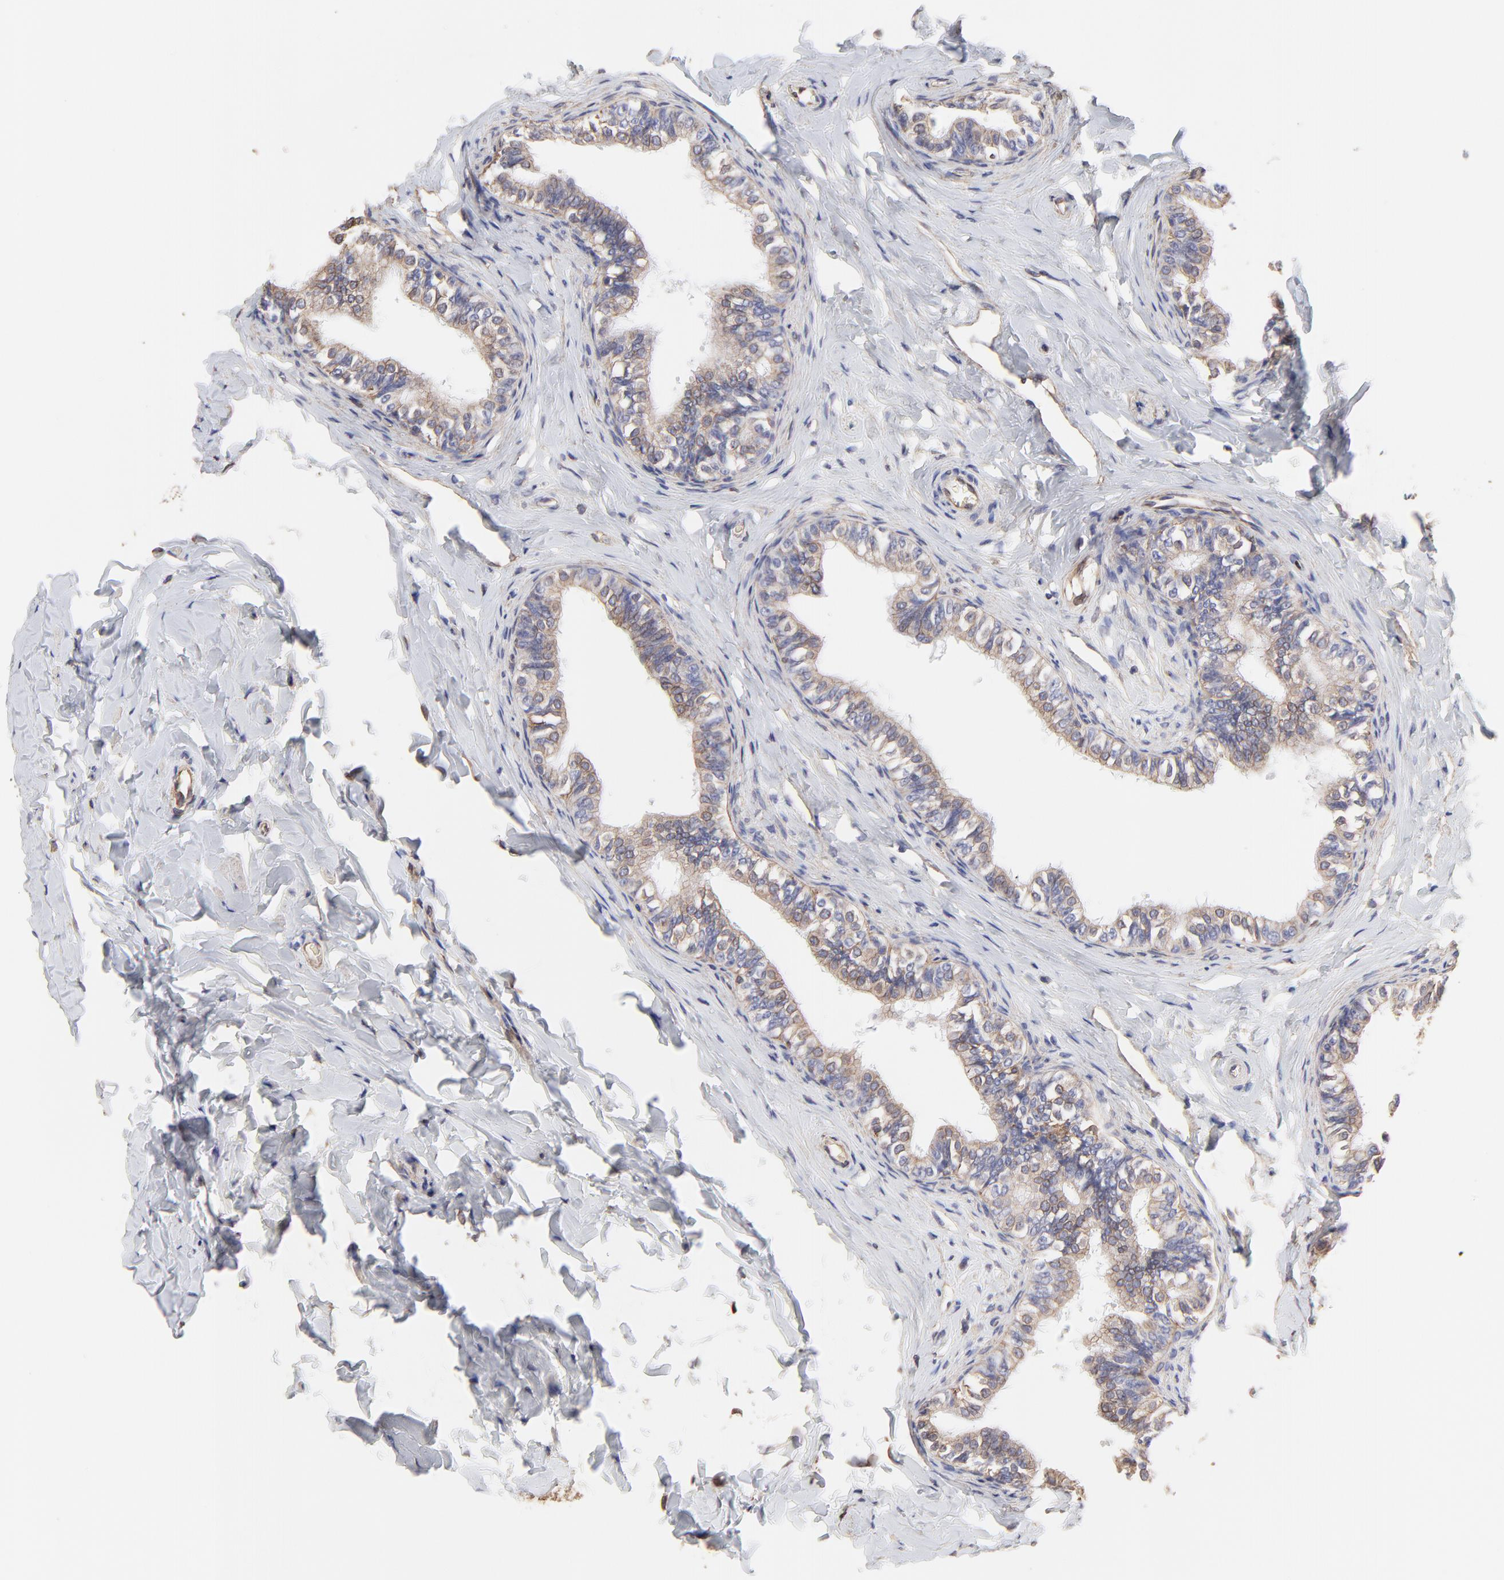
{"staining": {"intensity": "moderate", "quantity": ">75%", "location": "cytoplasmic/membranous"}, "tissue": "epididymis", "cell_type": "Glandular cells", "image_type": "normal", "snomed": [{"axis": "morphology", "description": "Normal tissue, NOS"}, {"axis": "topography", "description": "Soft tissue"}, {"axis": "topography", "description": "Epididymis"}], "caption": "Epididymis stained with a brown dye exhibits moderate cytoplasmic/membranous positive expression in approximately >75% of glandular cells.", "gene": "LRCH2", "patient": {"sex": "male", "age": 26}}